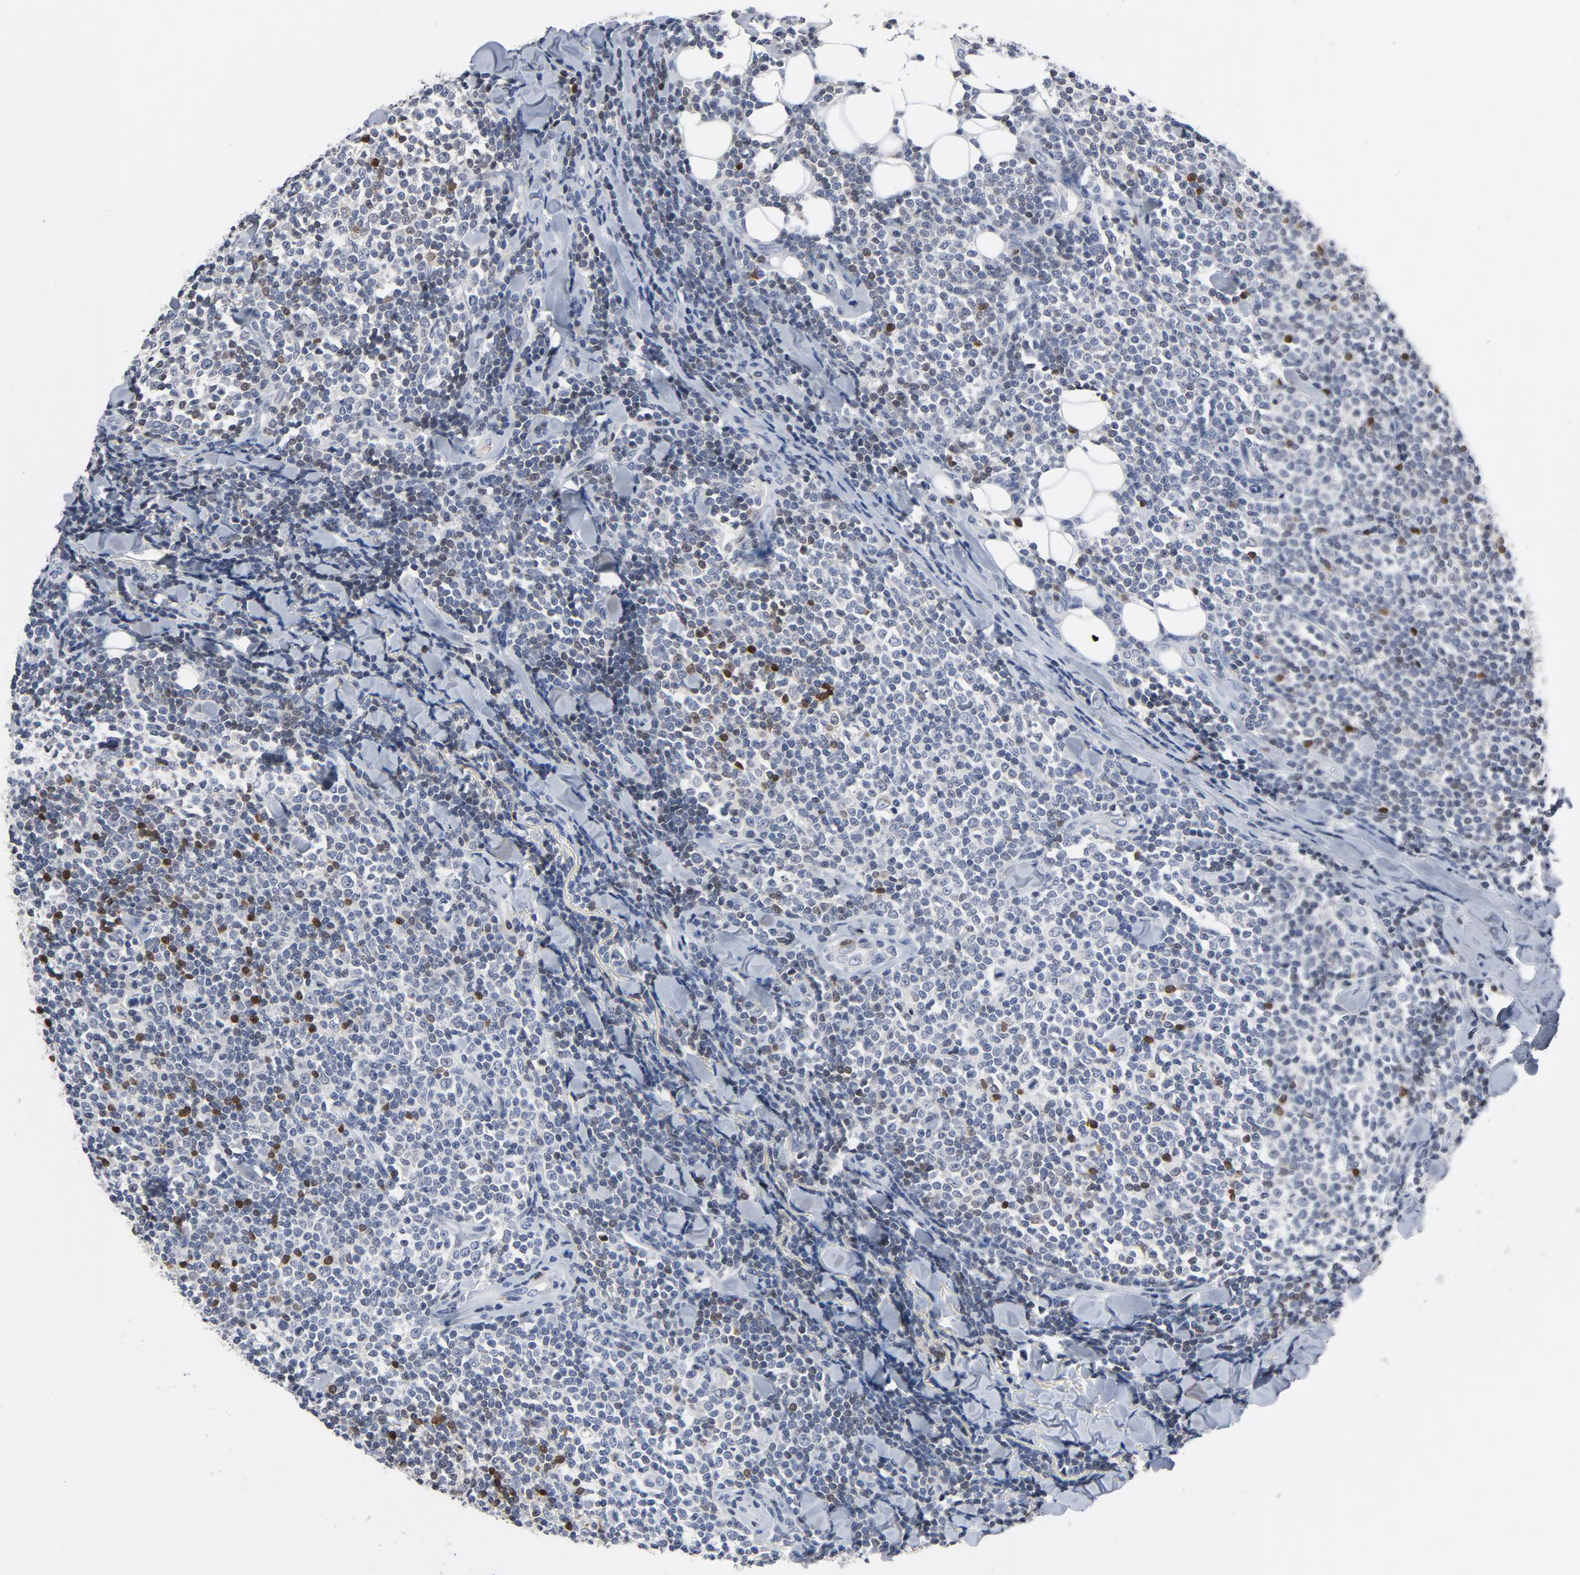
{"staining": {"intensity": "negative", "quantity": "none", "location": "none"}, "tissue": "lymphoma", "cell_type": "Tumor cells", "image_type": "cancer", "snomed": [{"axis": "morphology", "description": "Malignant lymphoma, non-Hodgkin's type, Low grade"}, {"axis": "topography", "description": "Soft tissue"}], "caption": "High power microscopy histopathology image of an immunohistochemistry photomicrograph of lymphoma, revealing no significant expression in tumor cells. (DAB immunohistochemistry (IHC), high magnification).", "gene": "TCL1A", "patient": {"sex": "male", "age": 92}}